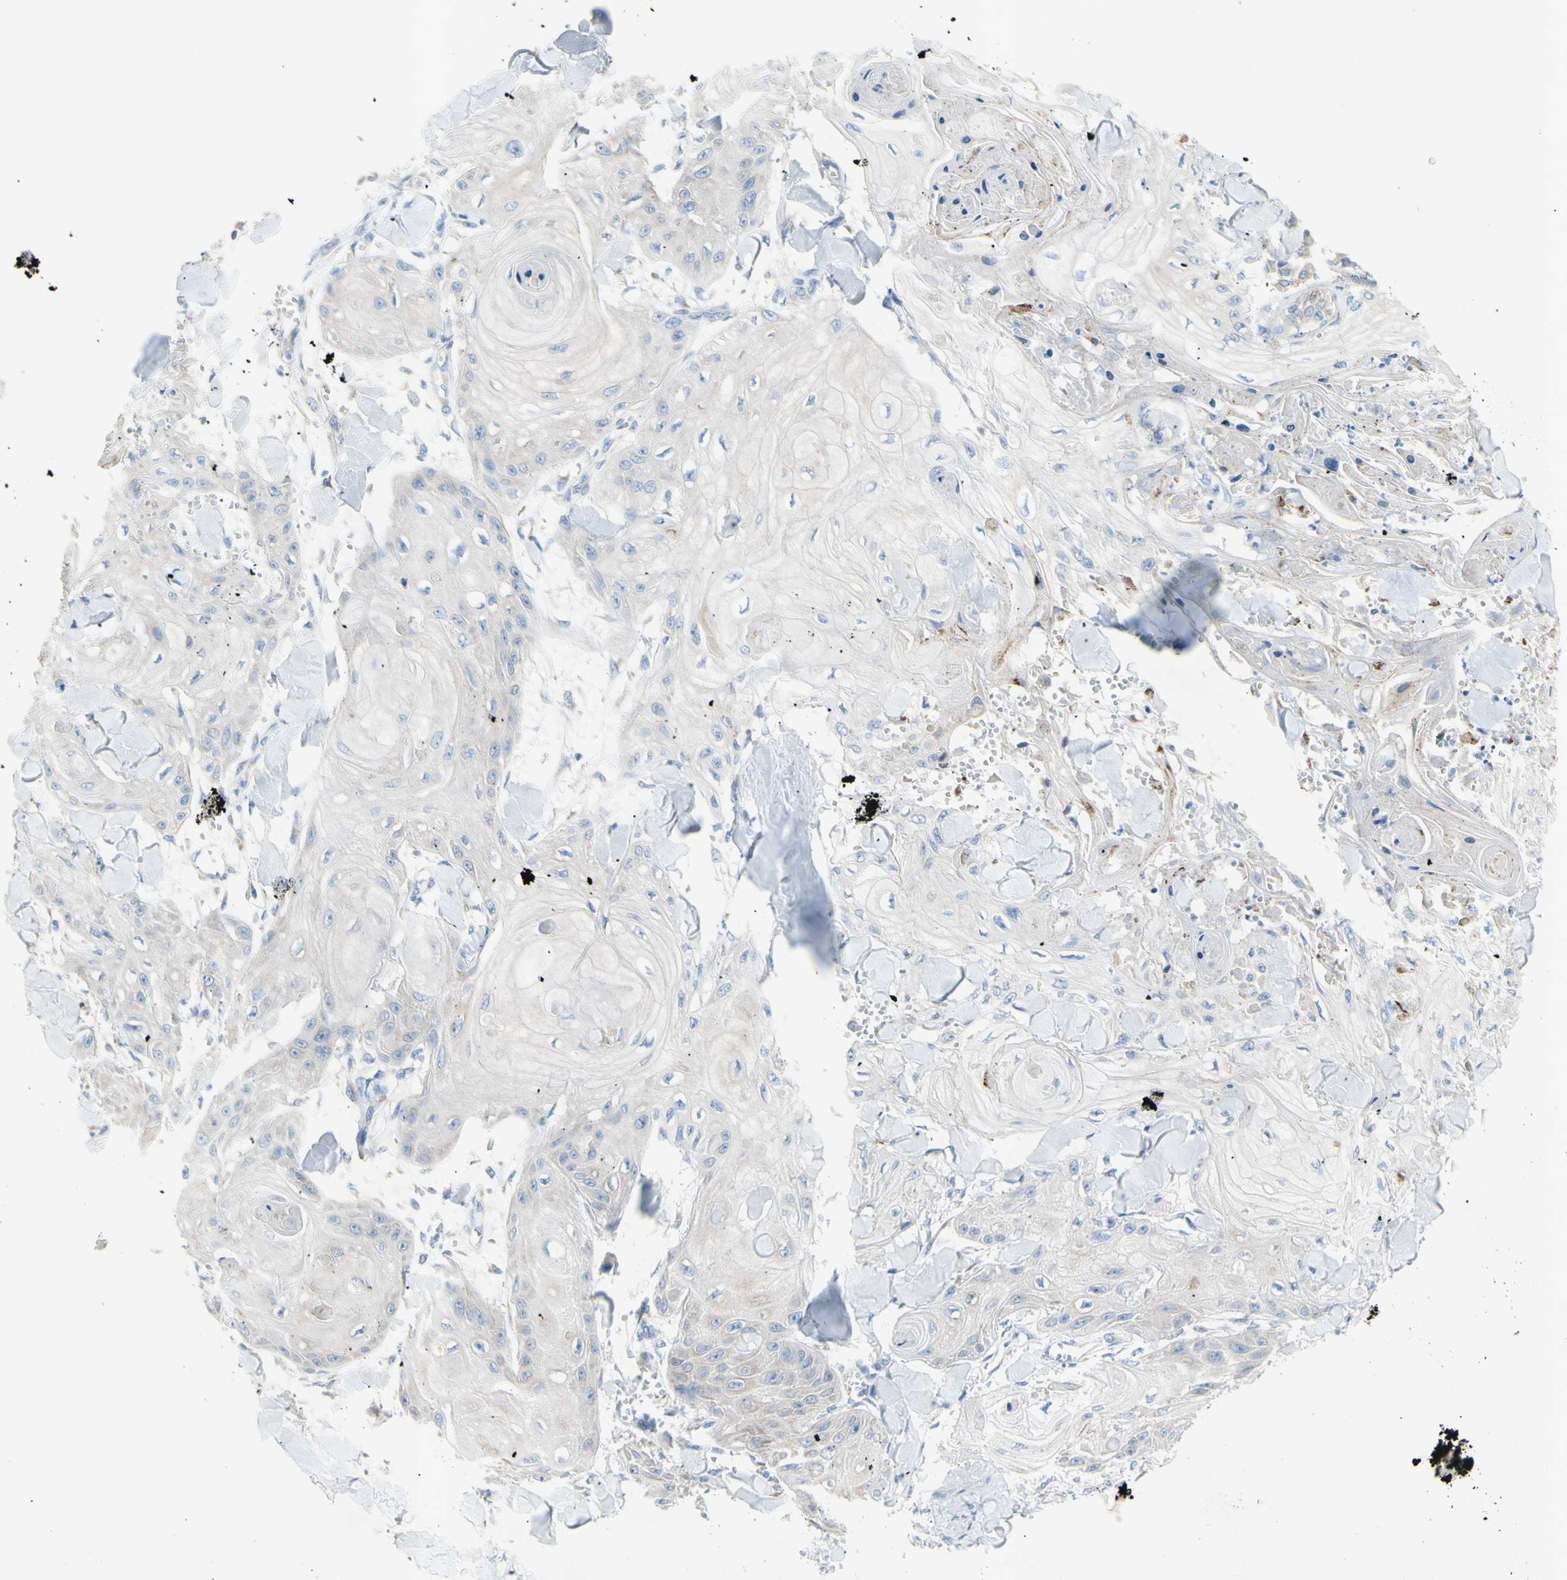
{"staining": {"intensity": "negative", "quantity": "none", "location": "none"}, "tissue": "skin cancer", "cell_type": "Tumor cells", "image_type": "cancer", "snomed": [{"axis": "morphology", "description": "Squamous cell carcinoma, NOS"}, {"axis": "topography", "description": "Skin"}], "caption": "Immunohistochemistry (IHC) micrograph of neoplastic tissue: human skin cancer stained with DAB demonstrates no significant protein positivity in tumor cells.", "gene": "TMIGD2", "patient": {"sex": "male", "age": 74}}